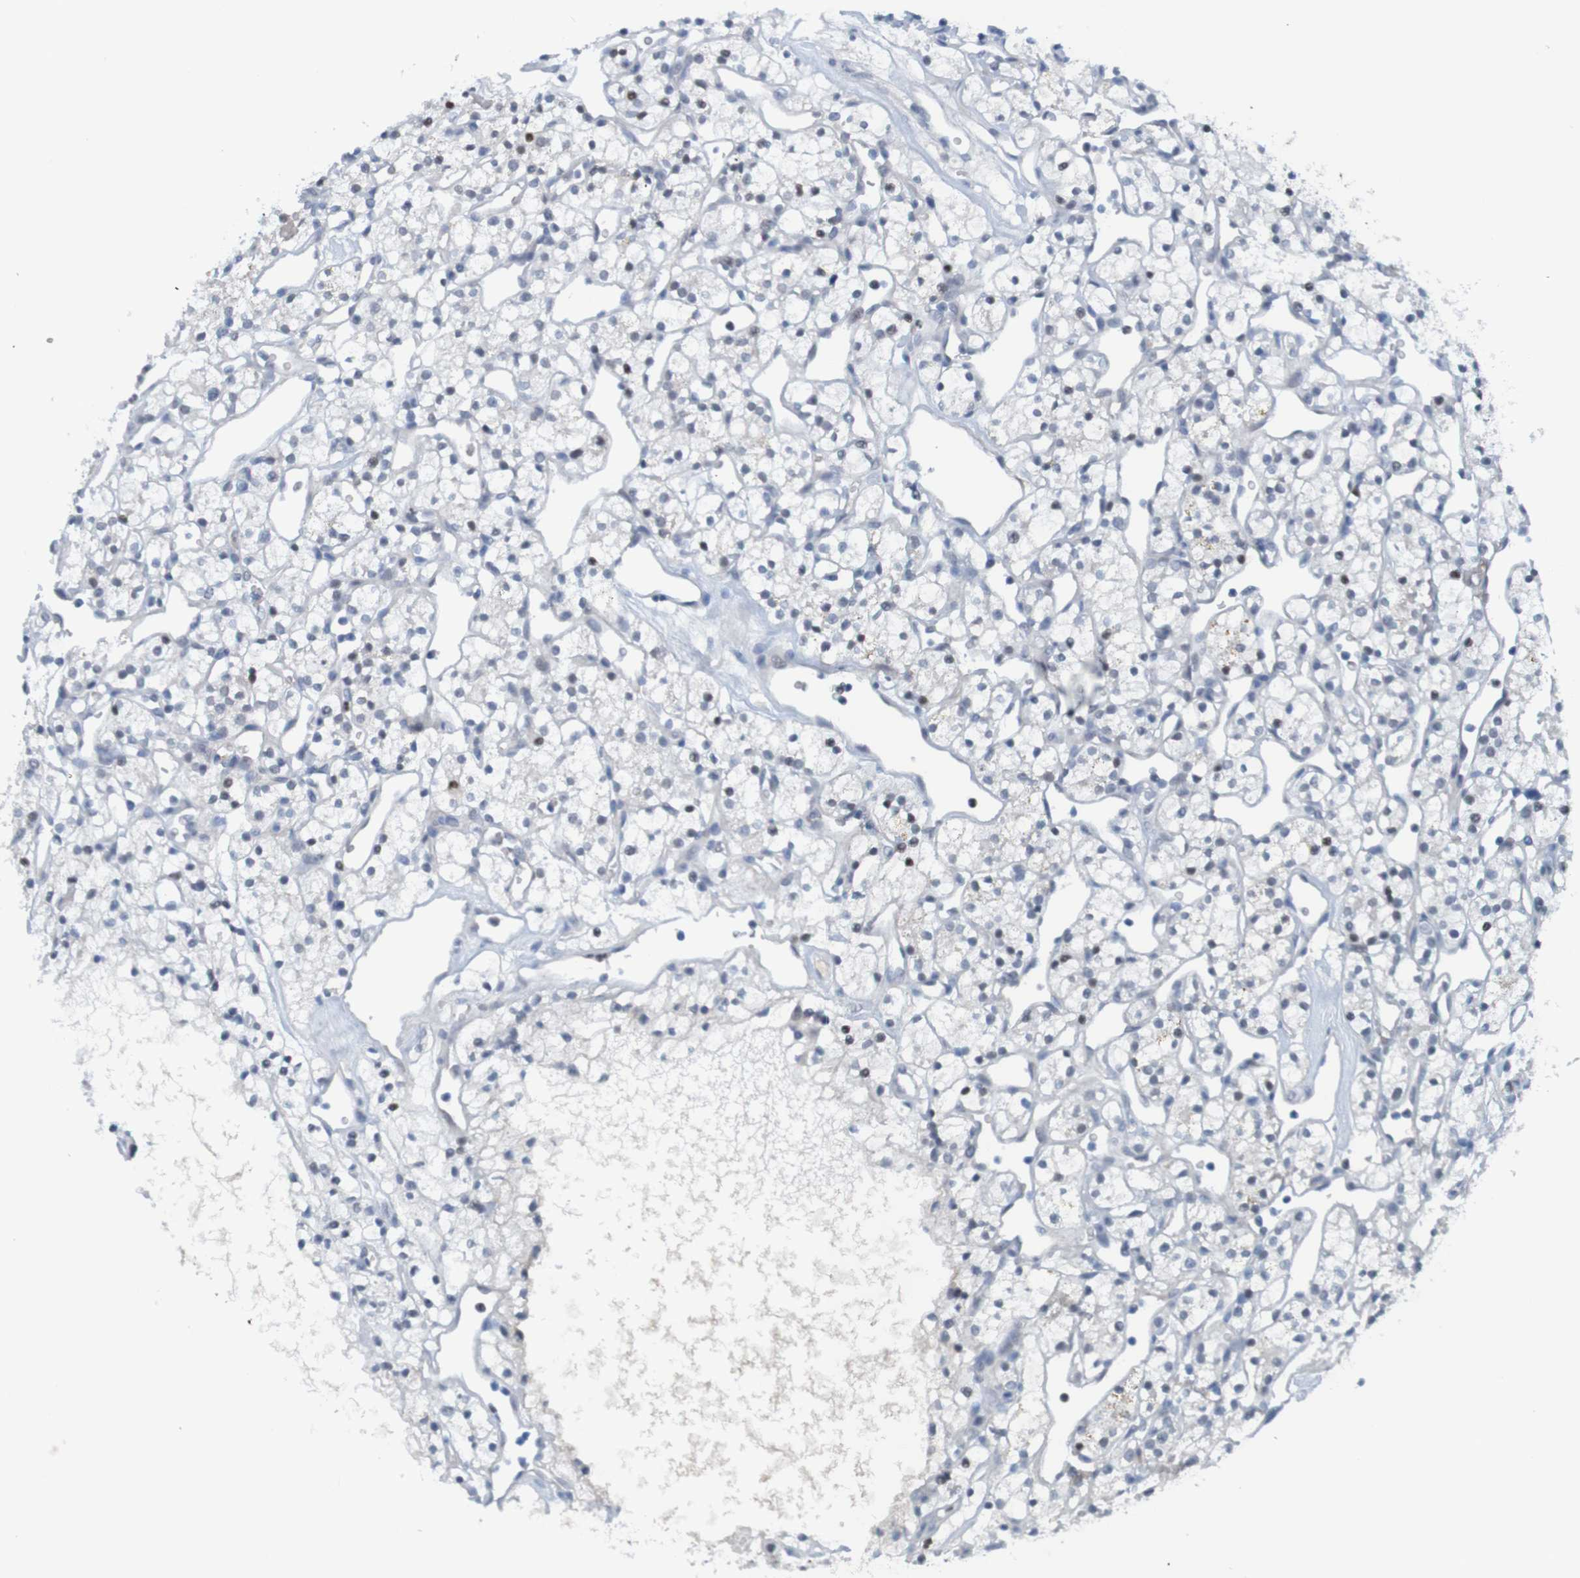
{"staining": {"intensity": "negative", "quantity": "none", "location": "none"}, "tissue": "renal cancer", "cell_type": "Tumor cells", "image_type": "cancer", "snomed": [{"axis": "morphology", "description": "Adenocarcinoma, NOS"}, {"axis": "topography", "description": "Kidney"}], "caption": "Human renal cancer (adenocarcinoma) stained for a protein using immunohistochemistry (IHC) displays no expression in tumor cells.", "gene": "USP36", "patient": {"sex": "female", "age": 60}}